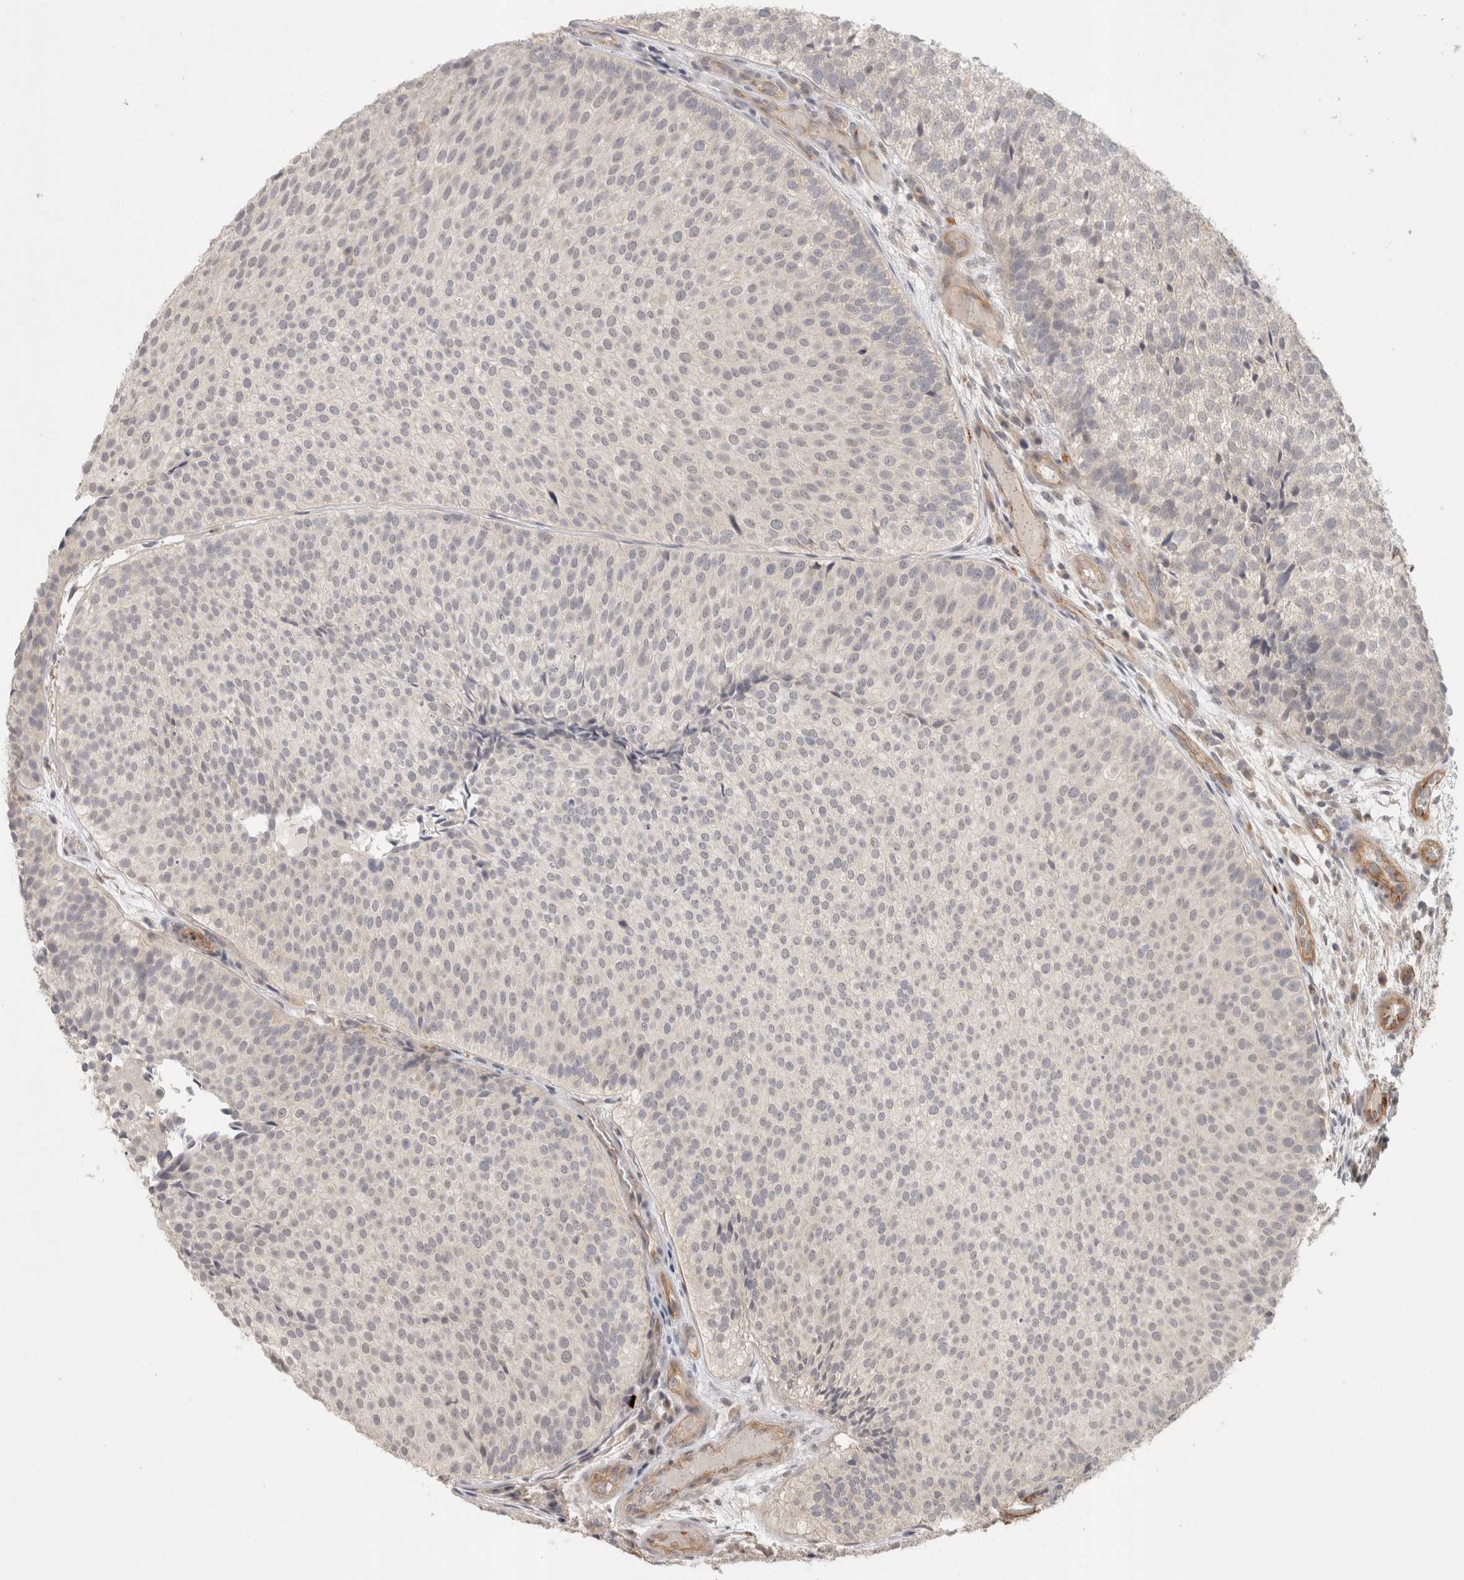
{"staining": {"intensity": "negative", "quantity": "none", "location": "none"}, "tissue": "urothelial cancer", "cell_type": "Tumor cells", "image_type": "cancer", "snomed": [{"axis": "morphology", "description": "Urothelial carcinoma, Low grade"}, {"axis": "topography", "description": "Urinary bladder"}], "caption": "There is no significant staining in tumor cells of urothelial cancer.", "gene": "HSPG2", "patient": {"sex": "male", "age": 86}}